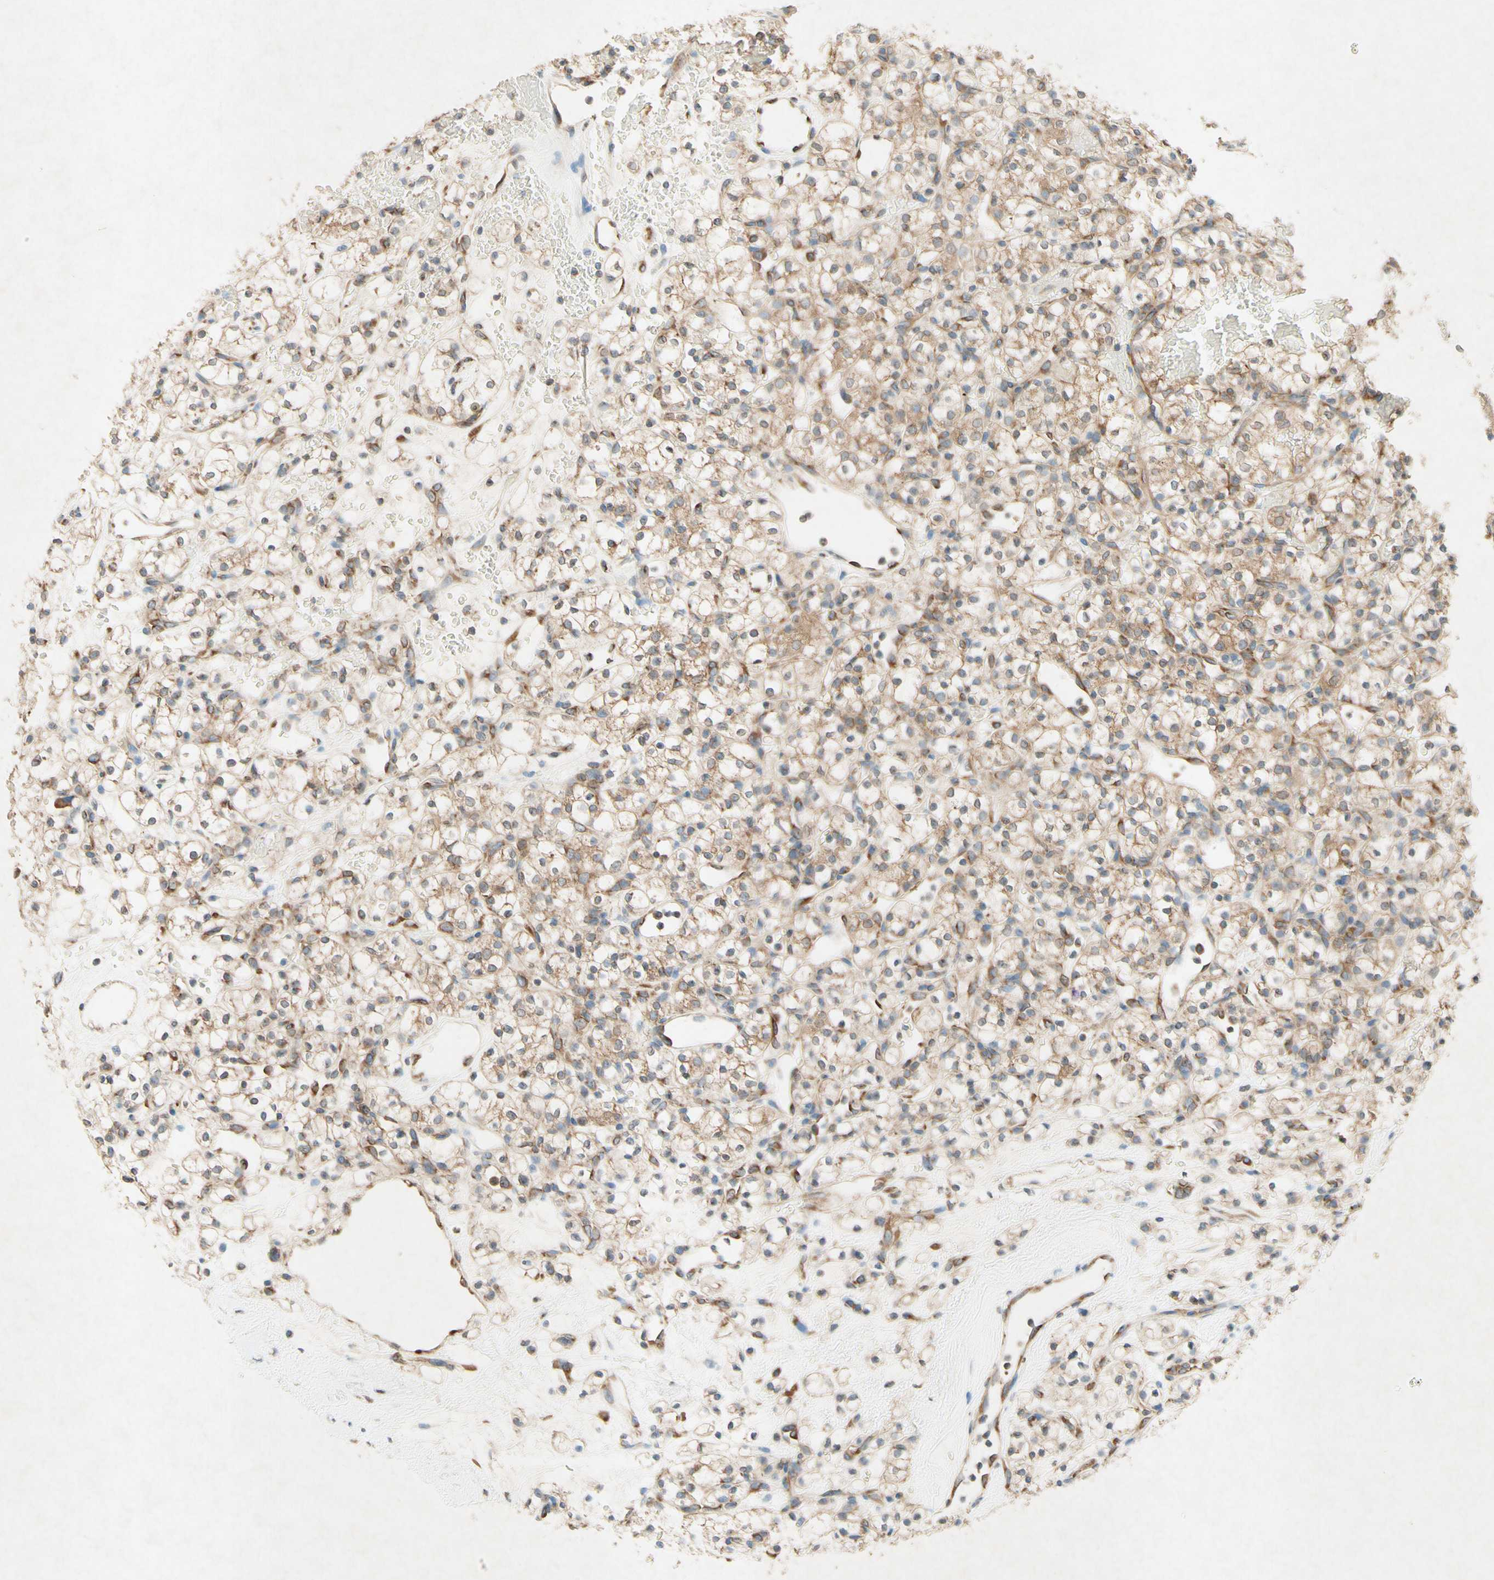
{"staining": {"intensity": "moderate", "quantity": "25%-75%", "location": "cytoplasmic/membranous"}, "tissue": "renal cancer", "cell_type": "Tumor cells", "image_type": "cancer", "snomed": [{"axis": "morphology", "description": "Adenocarcinoma, NOS"}, {"axis": "topography", "description": "Kidney"}], "caption": "The immunohistochemical stain shows moderate cytoplasmic/membranous positivity in tumor cells of renal cancer (adenocarcinoma) tissue.", "gene": "PABPC1", "patient": {"sex": "female", "age": 60}}